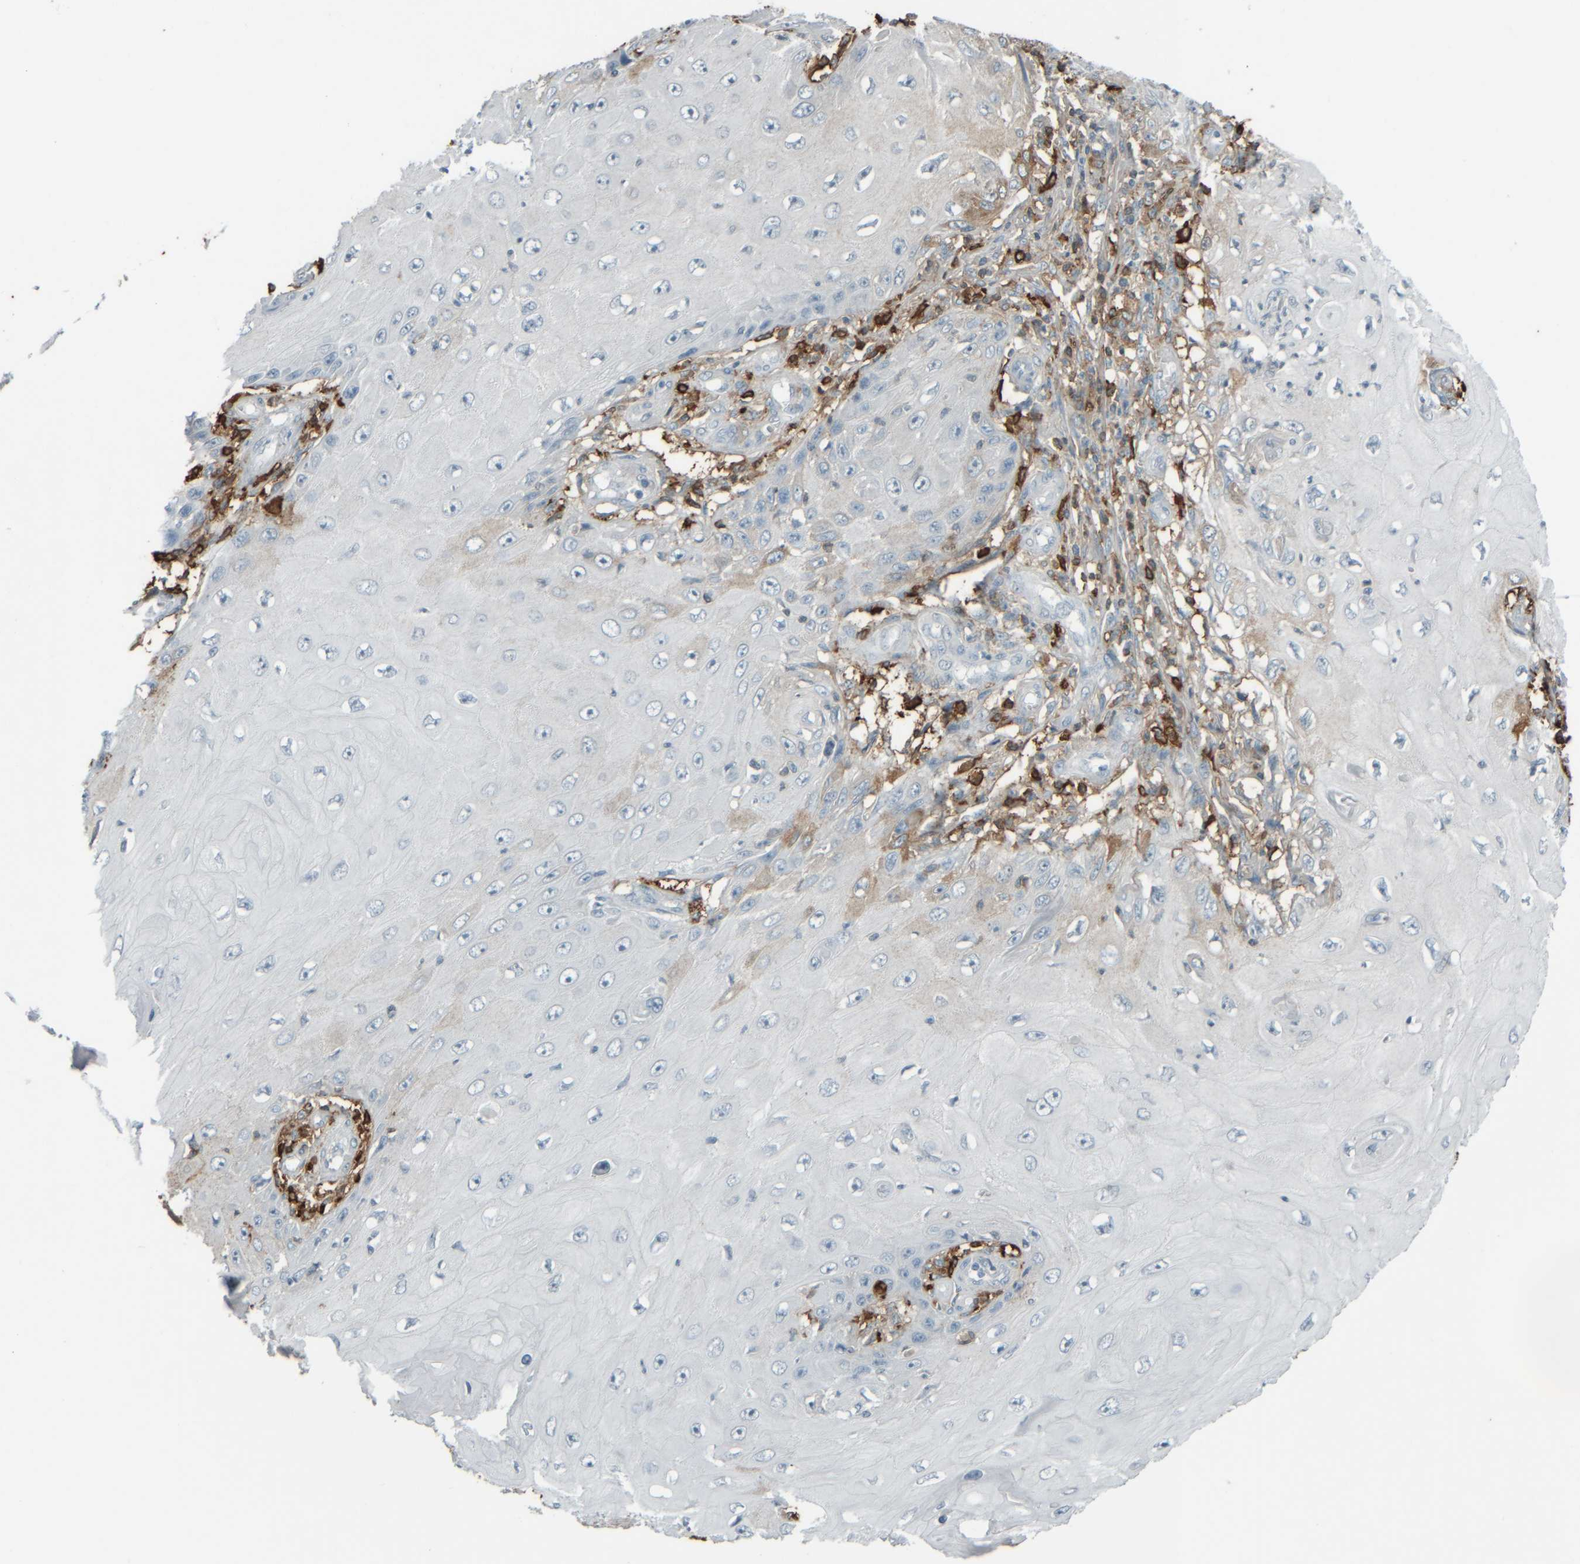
{"staining": {"intensity": "negative", "quantity": "none", "location": "none"}, "tissue": "skin cancer", "cell_type": "Tumor cells", "image_type": "cancer", "snomed": [{"axis": "morphology", "description": "Squamous cell carcinoma, NOS"}, {"axis": "topography", "description": "Skin"}], "caption": "Immunohistochemistry (IHC) photomicrograph of neoplastic tissue: squamous cell carcinoma (skin) stained with DAB reveals no significant protein positivity in tumor cells.", "gene": "TPSAB1", "patient": {"sex": "female", "age": 73}}